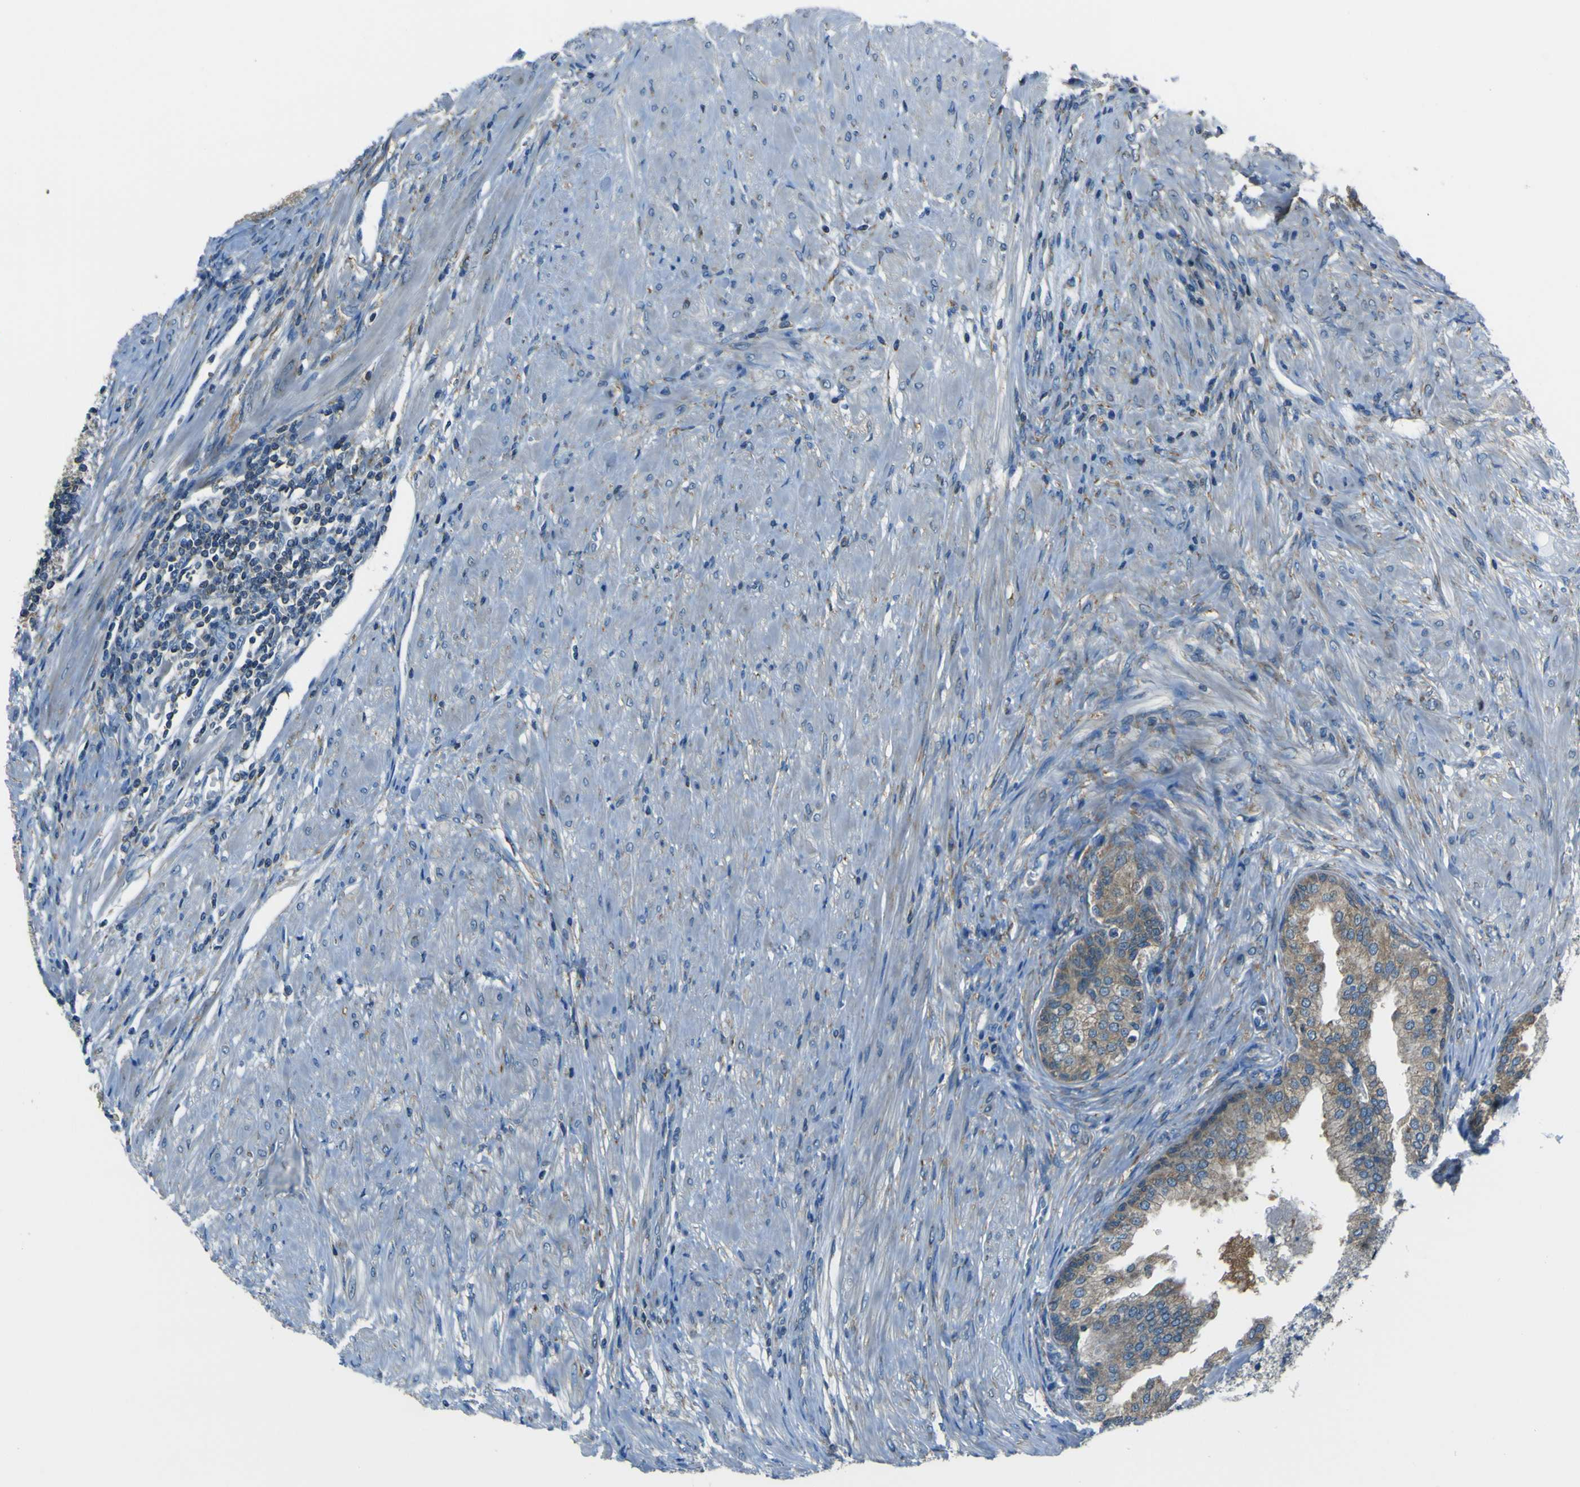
{"staining": {"intensity": "moderate", "quantity": ">75%", "location": "cytoplasmic/membranous"}, "tissue": "prostate cancer", "cell_type": "Tumor cells", "image_type": "cancer", "snomed": [{"axis": "morphology", "description": "Adenocarcinoma, High grade"}, {"axis": "topography", "description": "Prostate"}], "caption": "Prostate cancer was stained to show a protein in brown. There is medium levels of moderate cytoplasmic/membranous positivity in about >75% of tumor cells. (DAB (3,3'-diaminobenzidine) IHC, brown staining for protein, blue staining for nuclei).", "gene": "STIM1", "patient": {"sex": "male", "age": 59}}